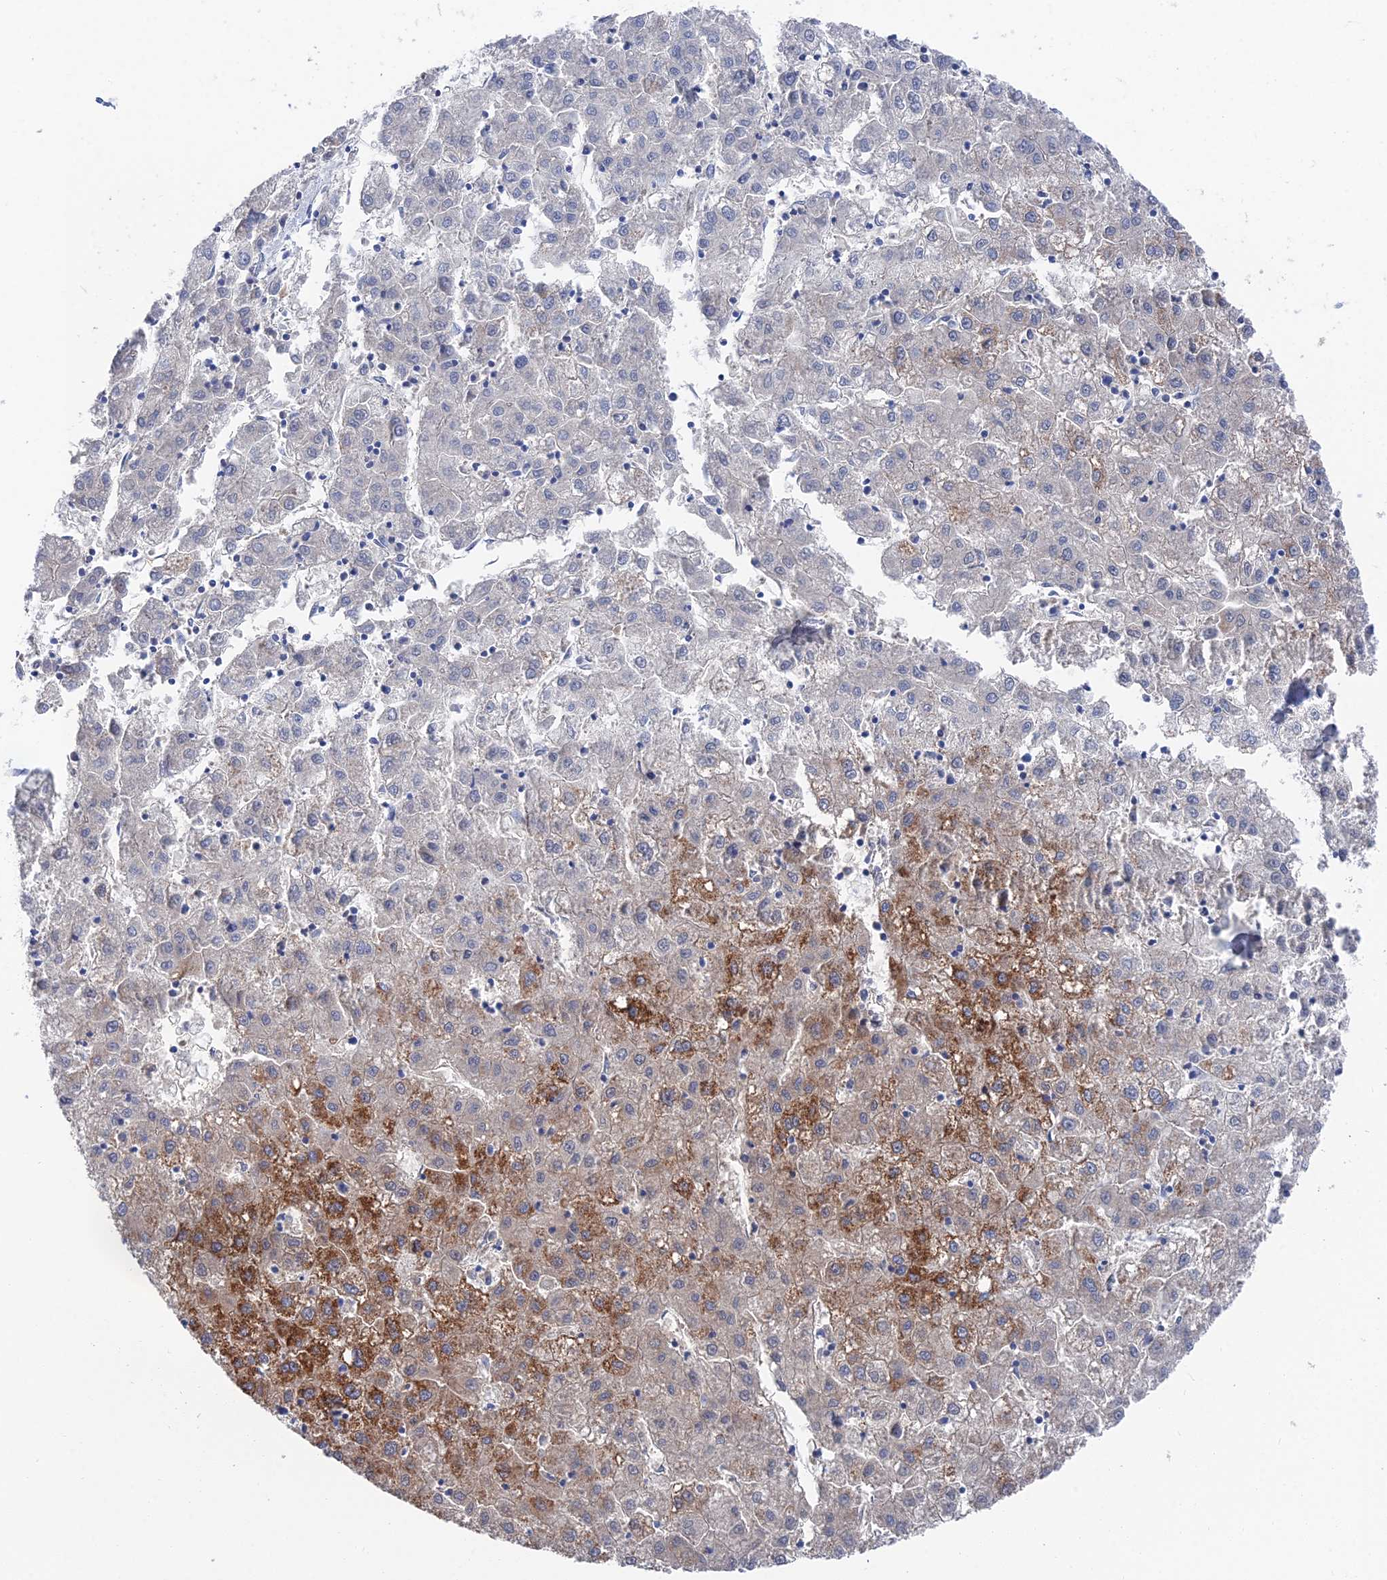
{"staining": {"intensity": "moderate", "quantity": "25%-75%", "location": "cytoplasmic/membranous"}, "tissue": "liver cancer", "cell_type": "Tumor cells", "image_type": "cancer", "snomed": [{"axis": "morphology", "description": "Carcinoma, Hepatocellular, NOS"}, {"axis": "topography", "description": "Liver"}], "caption": "IHC of human hepatocellular carcinoma (liver) shows medium levels of moderate cytoplasmic/membranous positivity in about 25%-75% of tumor cells.", "gene": "IFT80", "patient": {"sex": "male", "age": 72}}